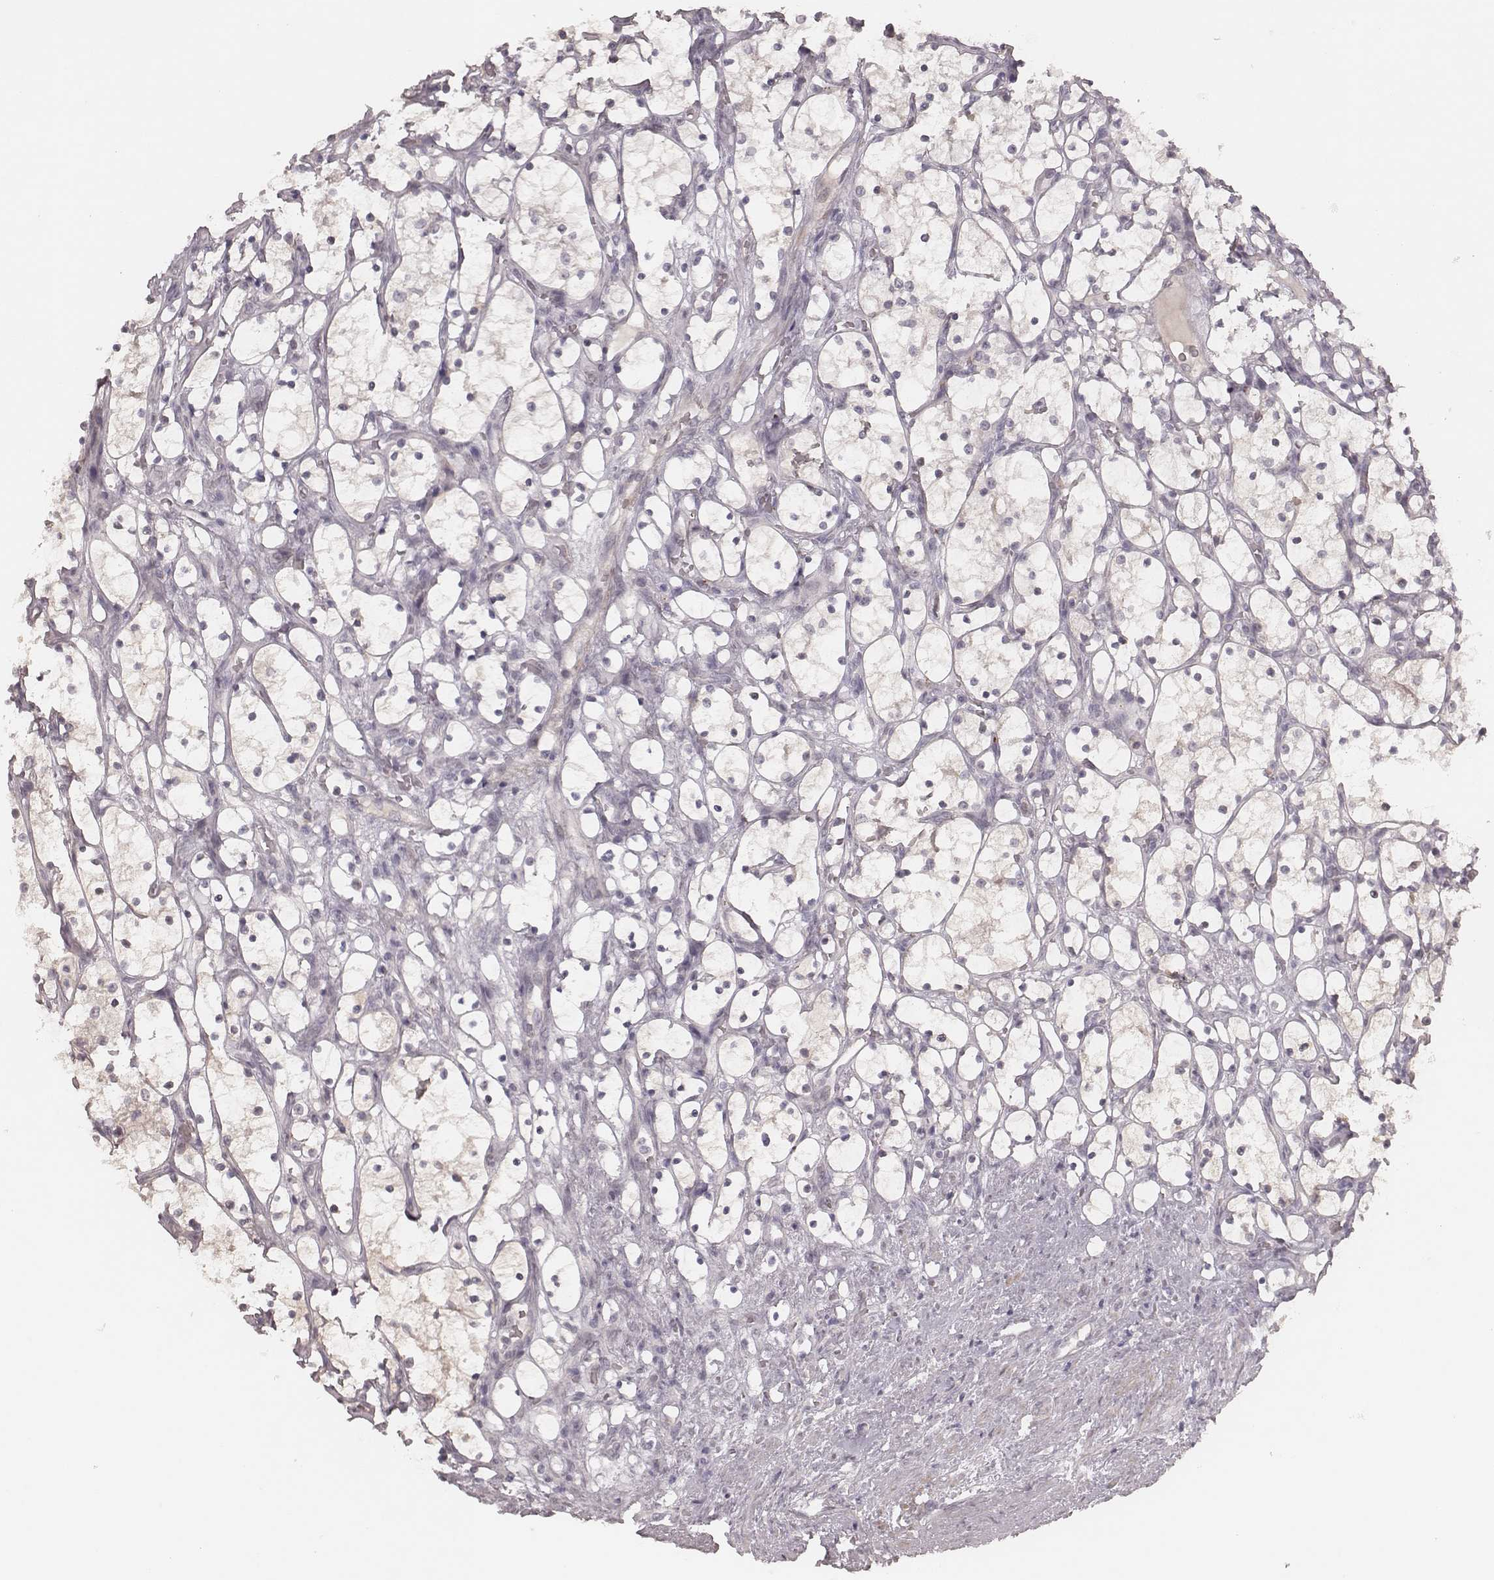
{"staining": {"intensity": "negative", "quantity": "none", "location": "none"}, "tissue": "renal cancer", "cell_type": "Tumor cells", "image_type": "cancer", "snomed": [{"axis": "morphology", "description": "Adenocarcinoma, NOS"}, {"axis": "topography", "description": "Kidney"}], "caption": "A histopathology image of human adenocarcinoma (renal) is negative for staining in tumor cells.", "gene": "FAM13B", "patient": {"sex": "female", "age": 69}}